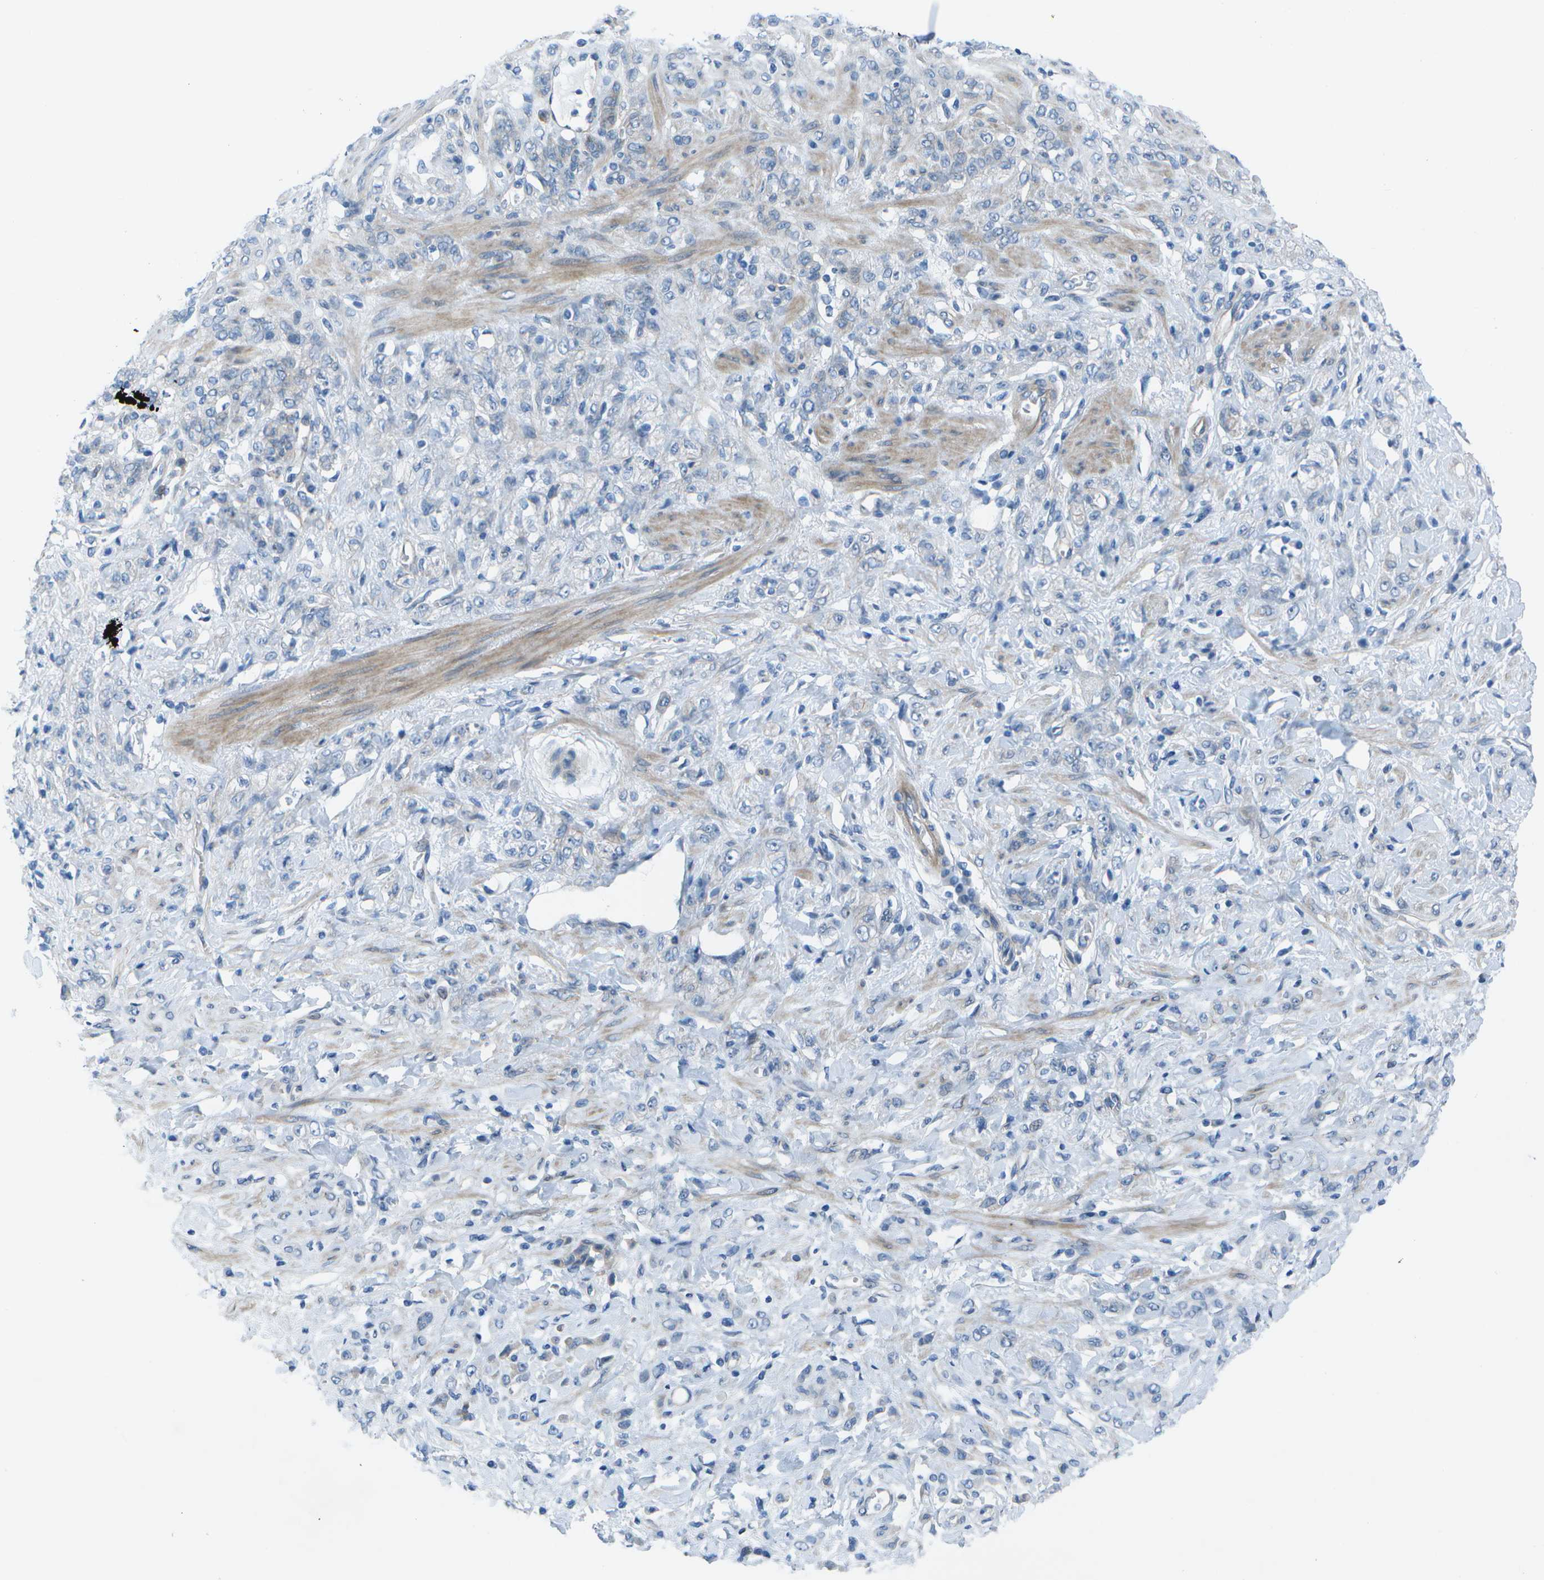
{"staining": {"intensity": "negative", "quantity": "none", "location": "none"}, "tissue": "stomach cancer", "cell_type": "Tumor cells", "image_type": "cancer", "snomed": [{"axis": "morphology", "description": "Normal tissue, NOS"}, {"axis": "morphology", "description": "Adenocarcinoma, NOS"}, {"axis": "topography", "description": "Stomach"}], "caption": "There is no significant expression in tumor cells of stomach cancer.", "gene": "SORBS3", "patient": {"sex": "male", "age": 82}}